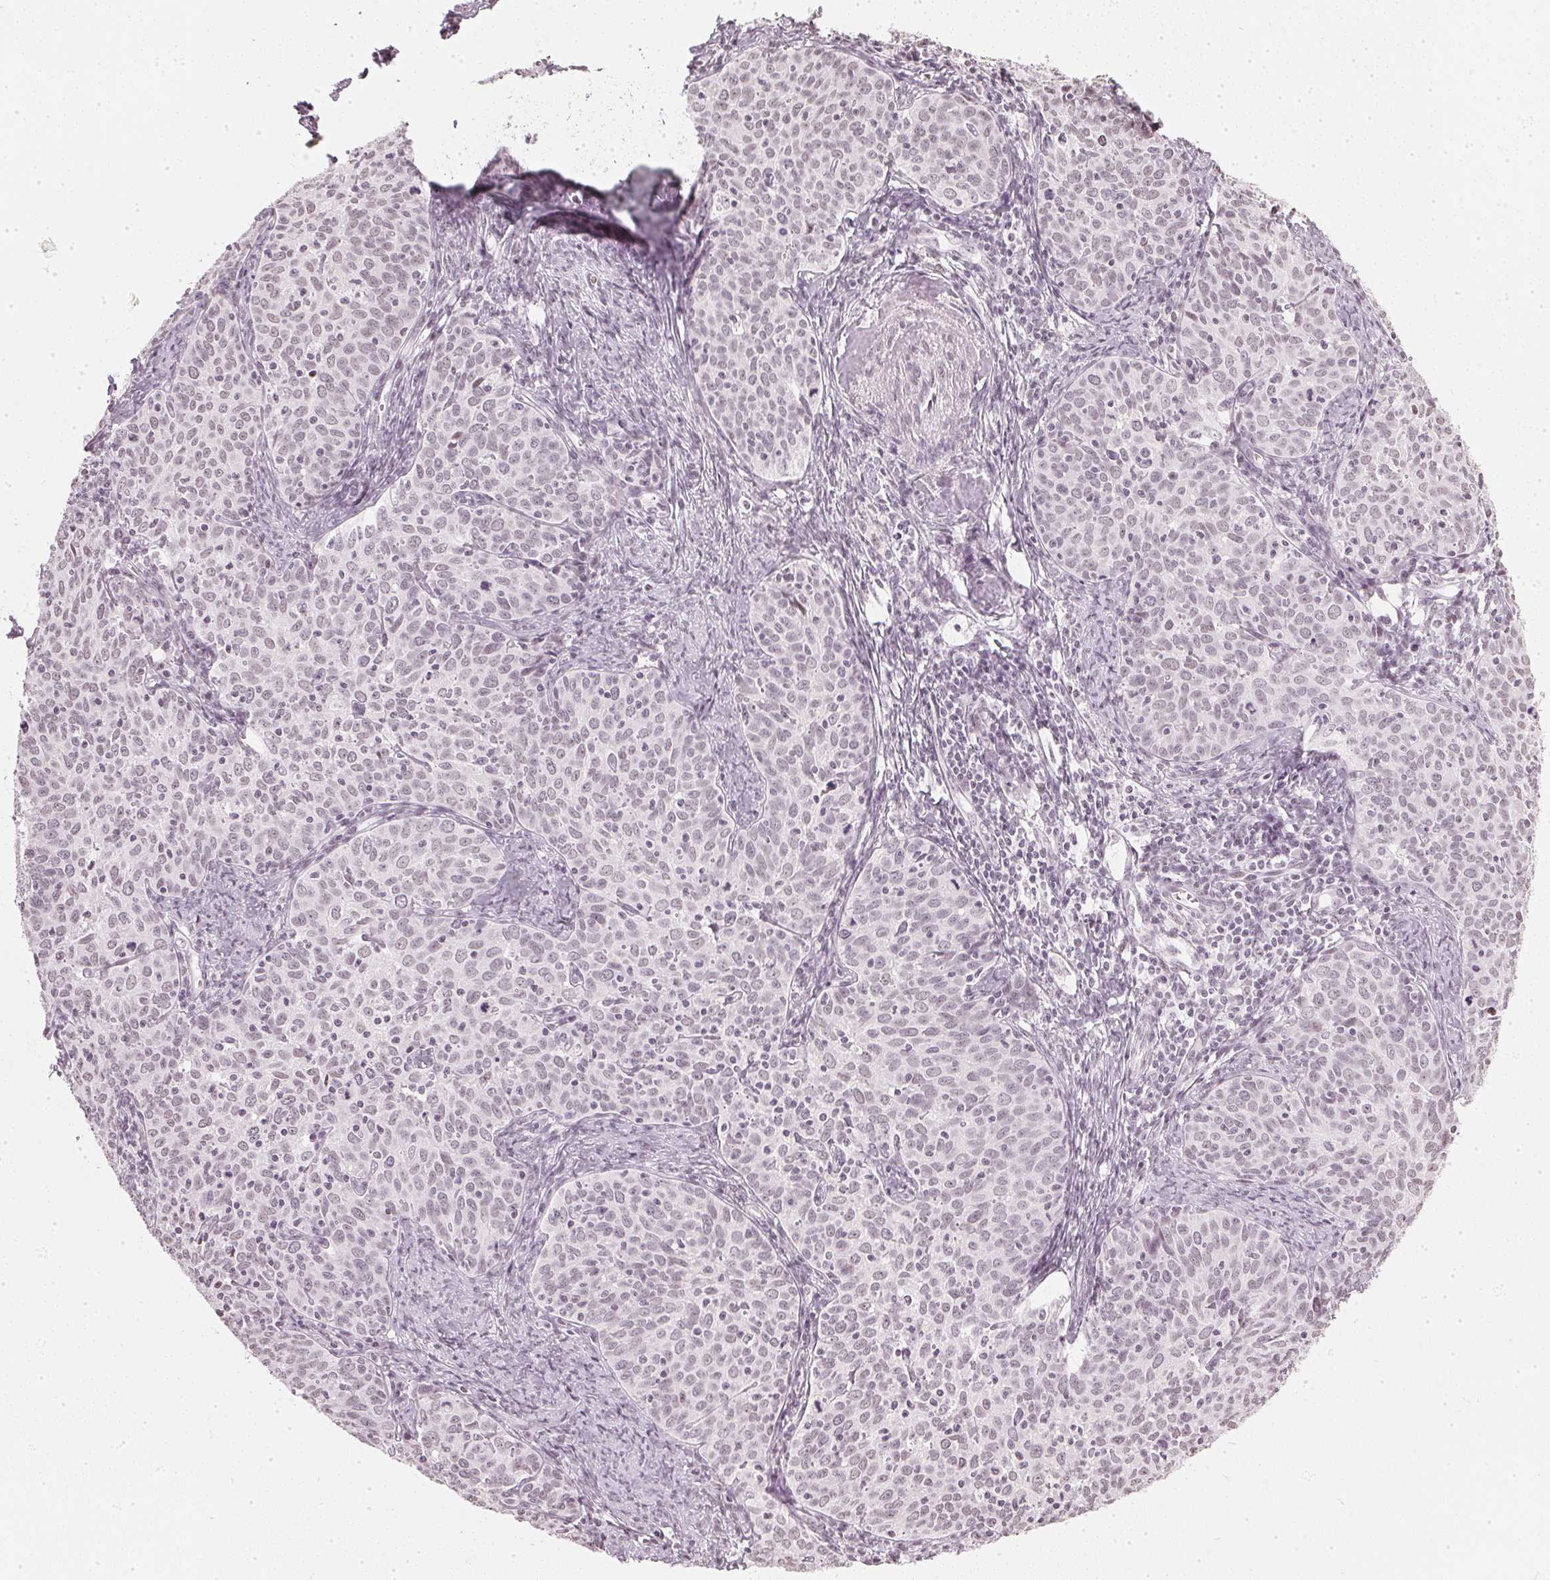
{"staining": {"intensity": "weak", "quantity": "25%-75%", "location": "nuclear"}, "tissue": "cervical cancer", "cell_type": "Tumor cells", "image_type": "cancer", "snomed": [{"axis": "morphology", "description": "Squamous cell carcinoma, NOS"}, {"axis": "topography", "description": "Cervix"}], "caption": "IHC photomicrograph of human cervical cancer stained for a protein (brown), which reveals low levels of weak nuclear positivity in about 25%-75% of tumor cells.", "gene": "DNAJC6", "patient": {"sex": "female", "age": 62}}